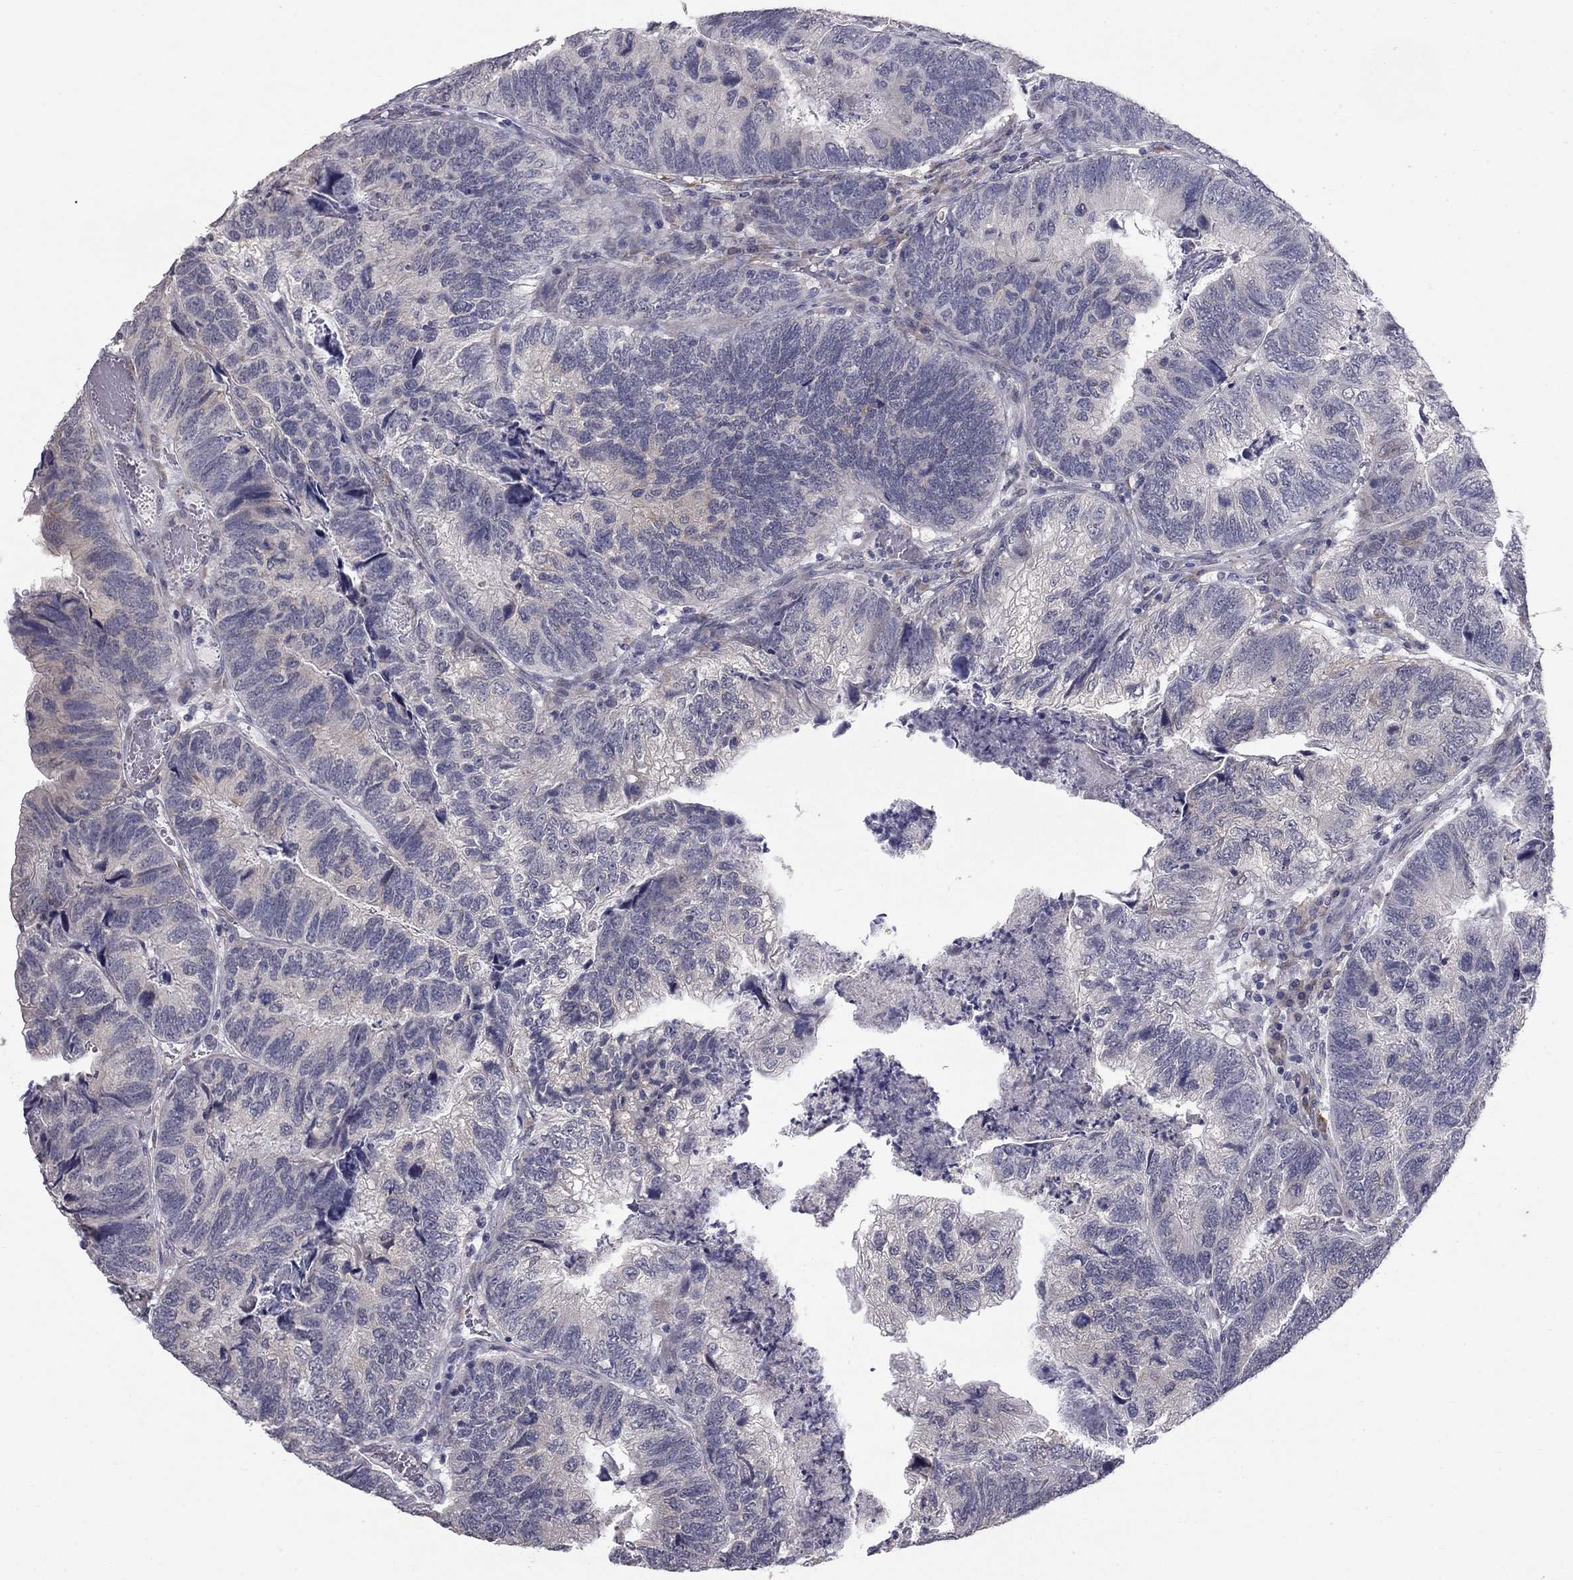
{"staining": {"intensity": "negative", "quantity": "none", "location": "none"}, "tissue": "colorectal cancer", "cell_type": "Tumor cells", "image_type": "cancer", "snomed": [{"axis": "morphology", "description": "Adenocarcinoma, NOS"}, {"axis": "topography", "description": "Colon"}], "caption": "Tumor cells are negative for protein expression in human colorectal cancer (adenocarcinoma).", "gene": "PRRT2", "patient": {"sex": "female", "age": 67}}